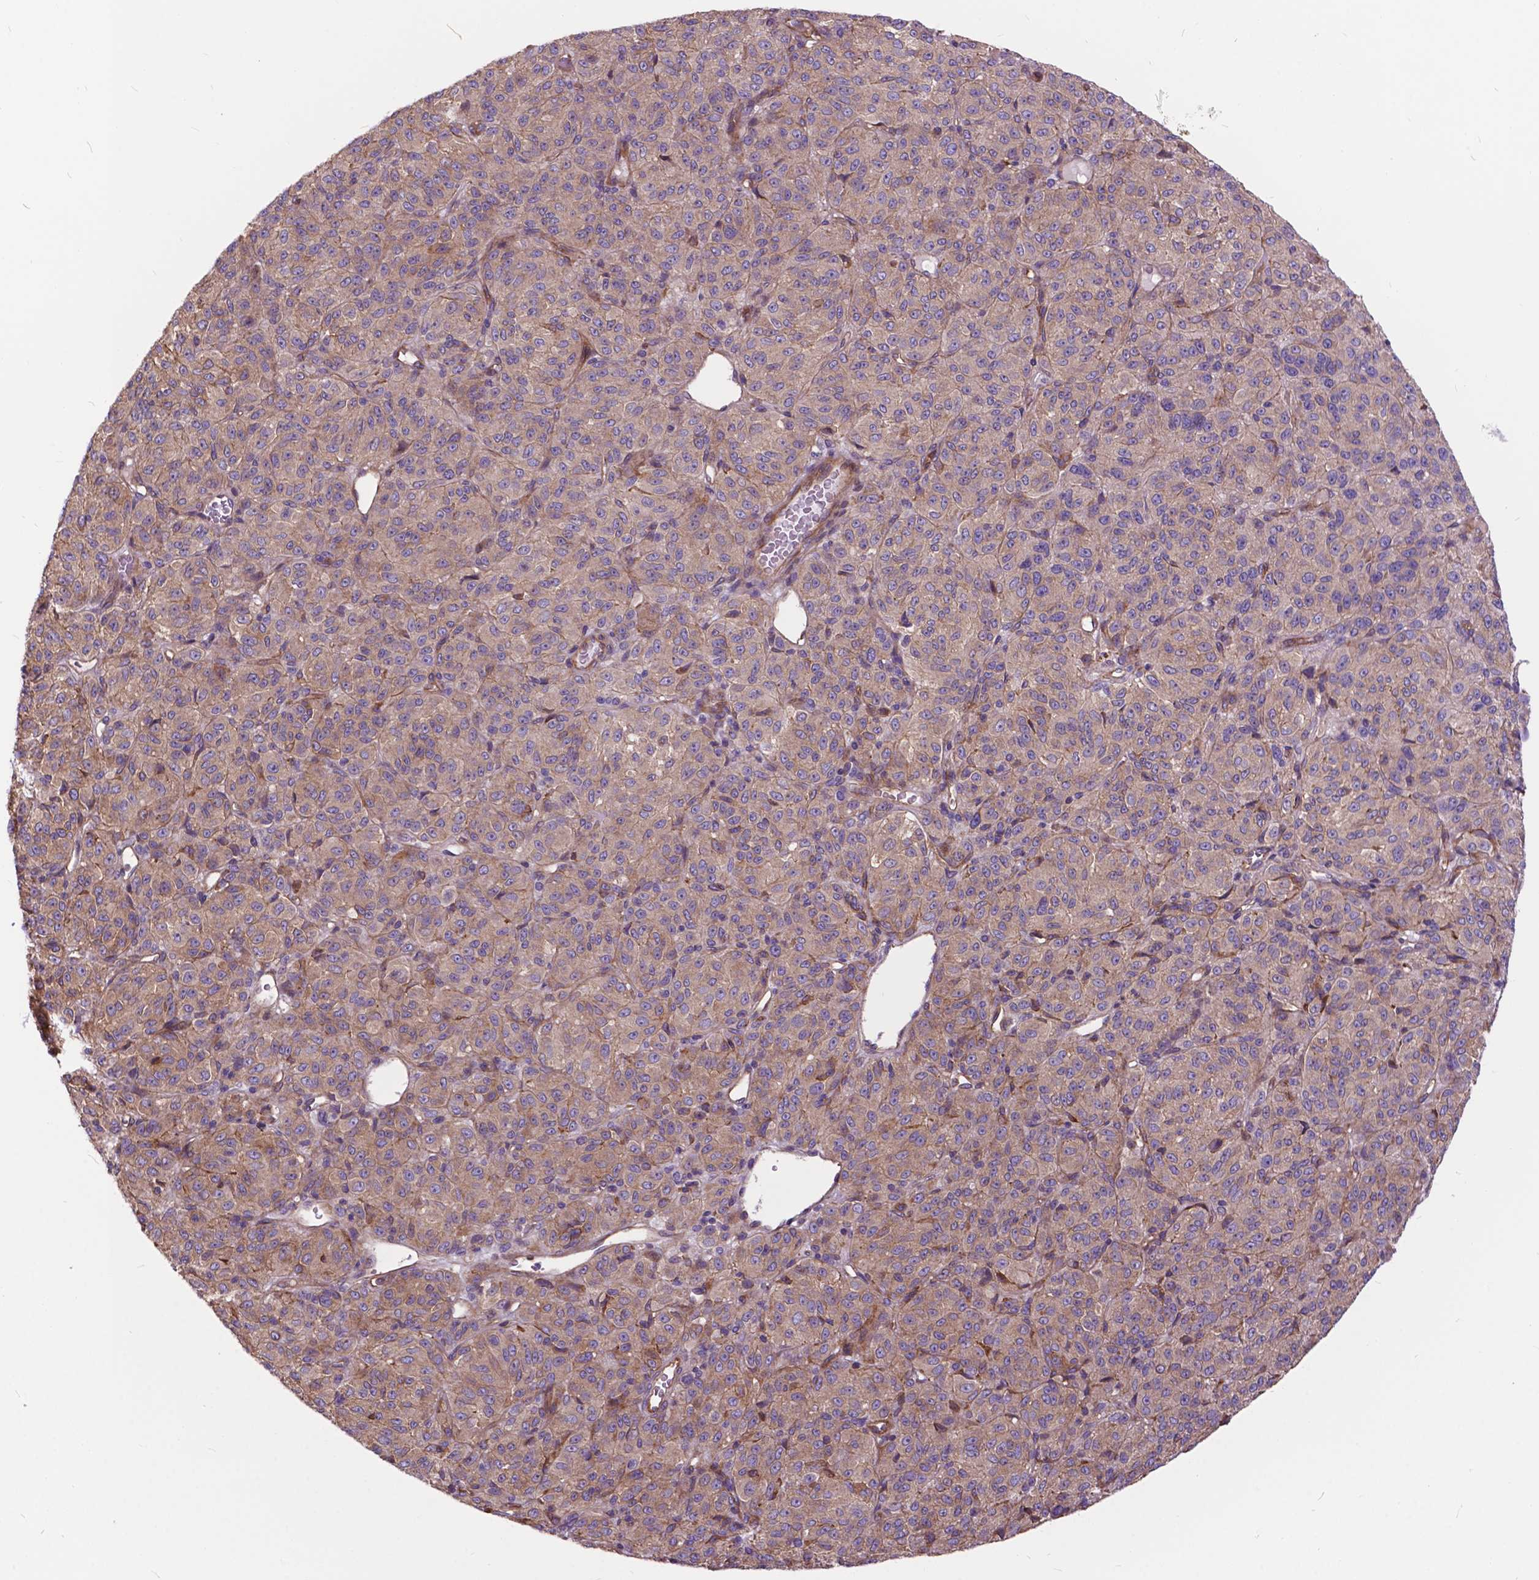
{"staining": {"intensity": "weak", "quantity": ">75%", "location": "cytoplasmic/membranous"}, "tissue": "melanoma", "cell_type": "Tumor cells", "image_type": "cancer", "snomed": [{"axis": "morphology", "description": "Malignant melanoma, Metastatic site"}, {"axis": "topography", "description": "Brain"}], "caption": "A brown stain shows weak cytoplasmic/membranous positivity of a protein in human malignant melanoma (metastatic site) tumor cells. Using DAB (brown) and hematoxylin (blue) stains, captured at high magnification using brightfield microscopy.", "gene": "FLT4", "patient": {"sex": "female", "age": 56}}